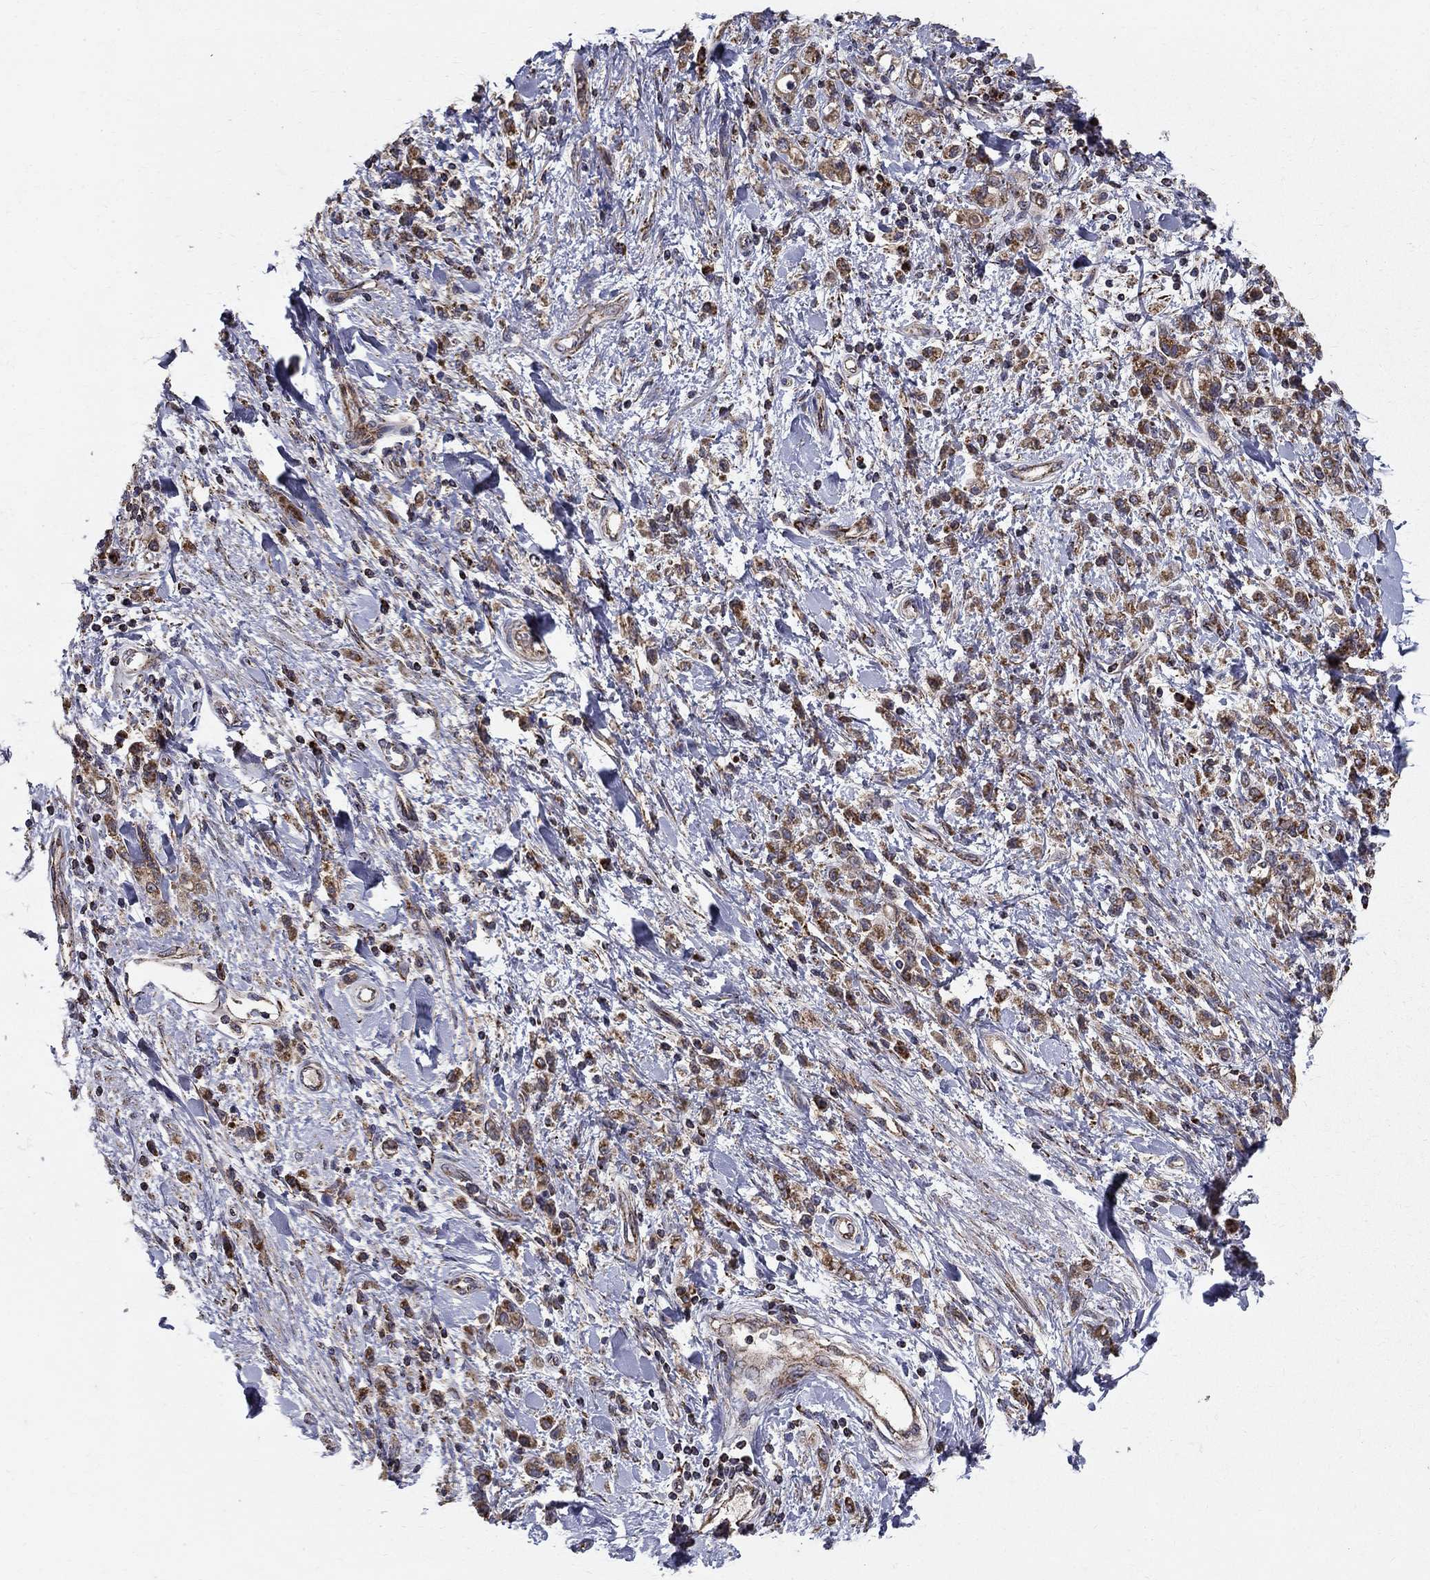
{"staining": {"intensity": "moderate", "quantity": ">75%", "location": "cytoplasmic/membranous"}, "tissue": "stomach cancer", "cell_type": "Tumor cells", "image_type": "cancer", "snomed": [{"axis": "morphology", "description": "Adenocarcinoma, NOS"}, {"axis": "topography", "description": "Stomach"}], "caption": "Protein expression analysis of stomach cancer exhibits moderate cytoplasmic/membranous staining in about >75% of tumor cells.", "gene": "NDUFS8", "patient": {"sex": "male", "age": 77}}